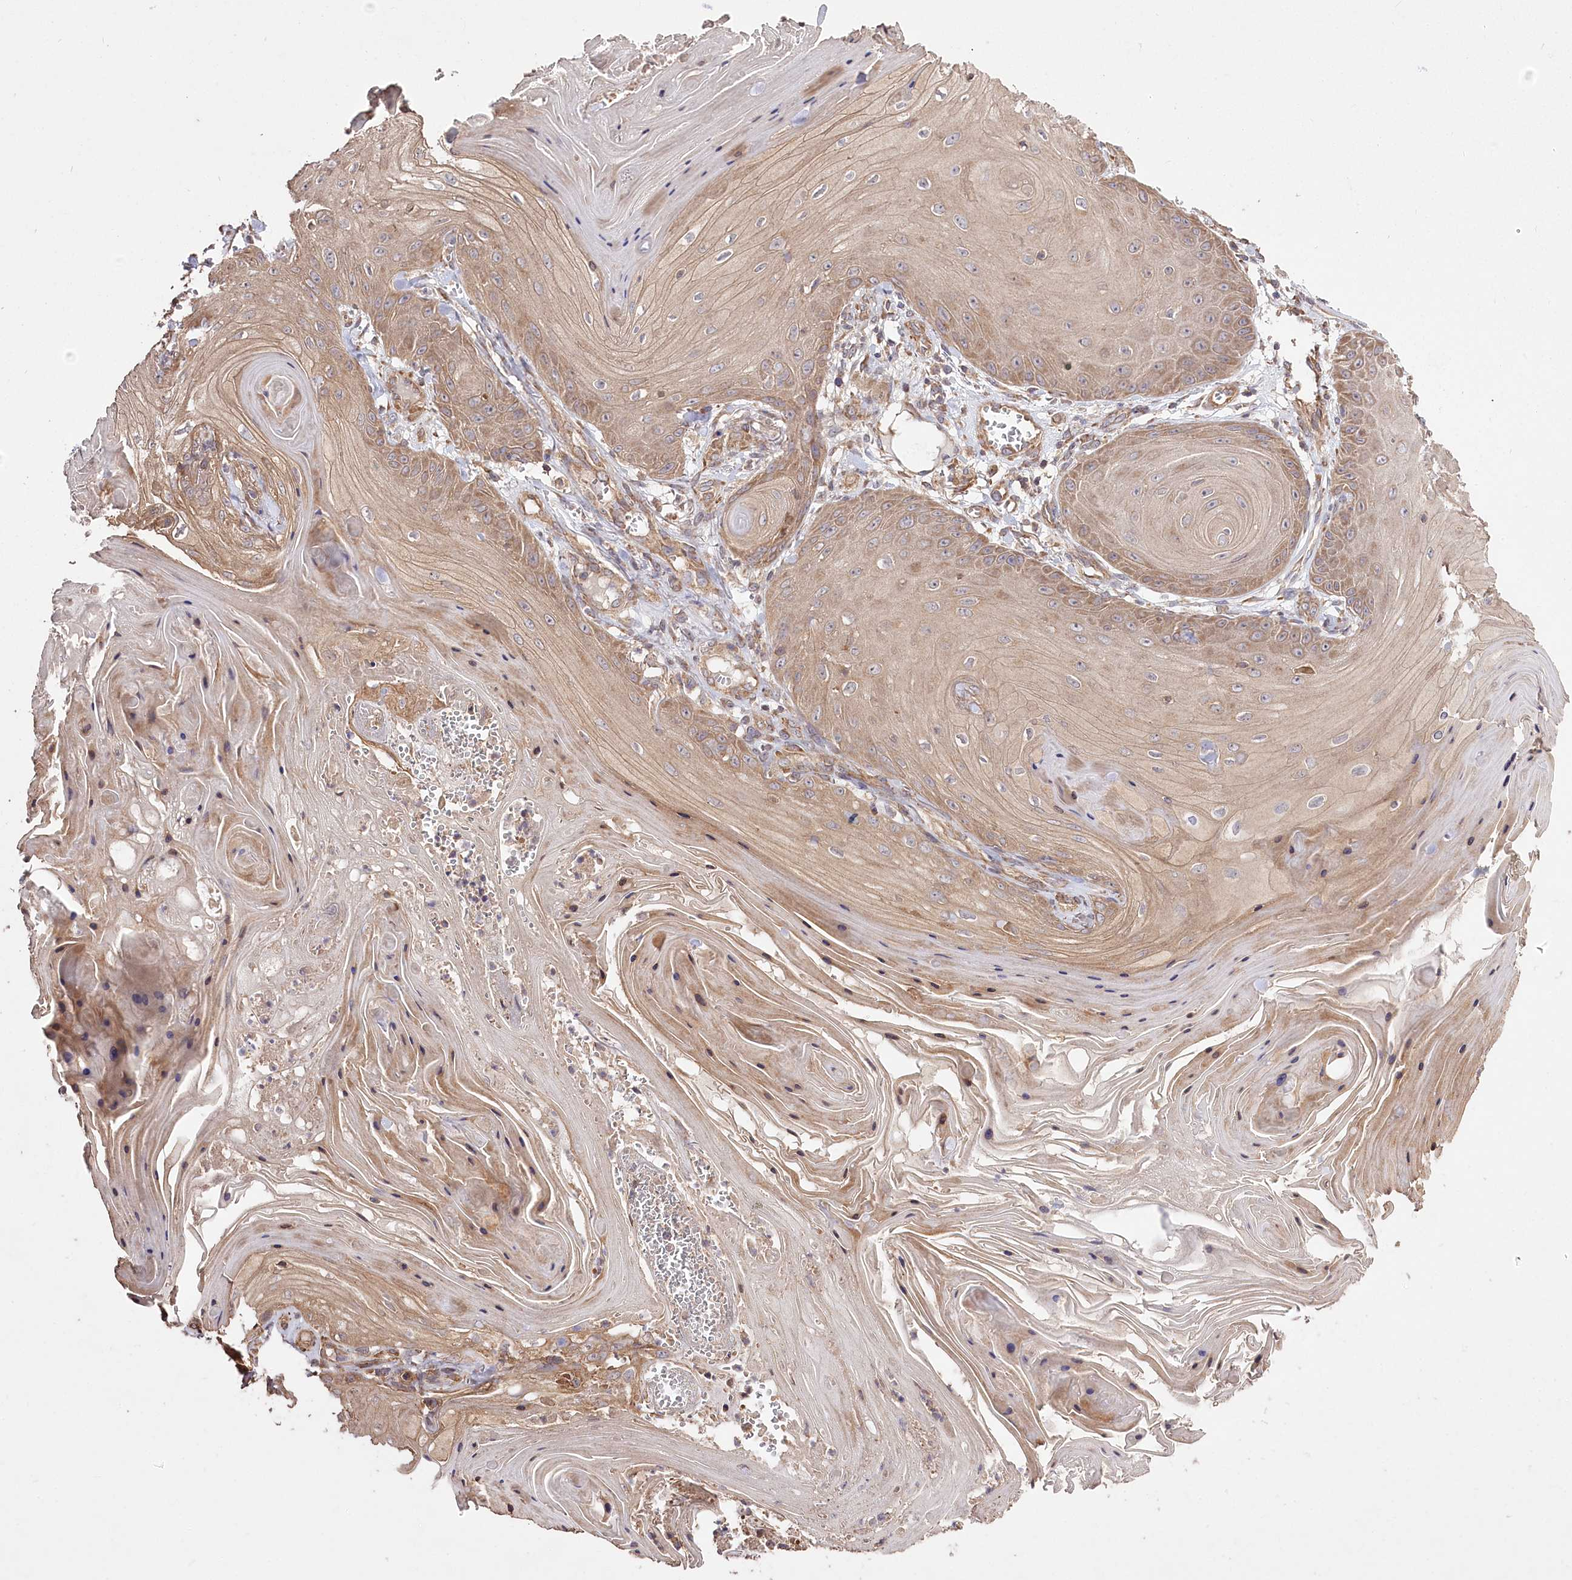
{"staining": {"intensity": "moderate", "quantity": ">75%", "location": "cytoplasmic/membranous"}, "tissue": "skin cancer", "cell_type": "Tumor cells", "image_type": "cancer", "snomed": [{"axis": "morphology", "description": "Squamous cell carcinoma, NOS"}, {"axis": "topography", "description": "Skin"}], "caption": "Immunohistochemistry (DAB) staining of human skin cancer demonstrates moderate cytoplasmic/membranous protein staining in about >75% of tumor cells. Ihc stains the protein in brown and the nuclei are stained blue.", "gene": "PRSS53", "patient": {"sex": "male", "age": 74}}